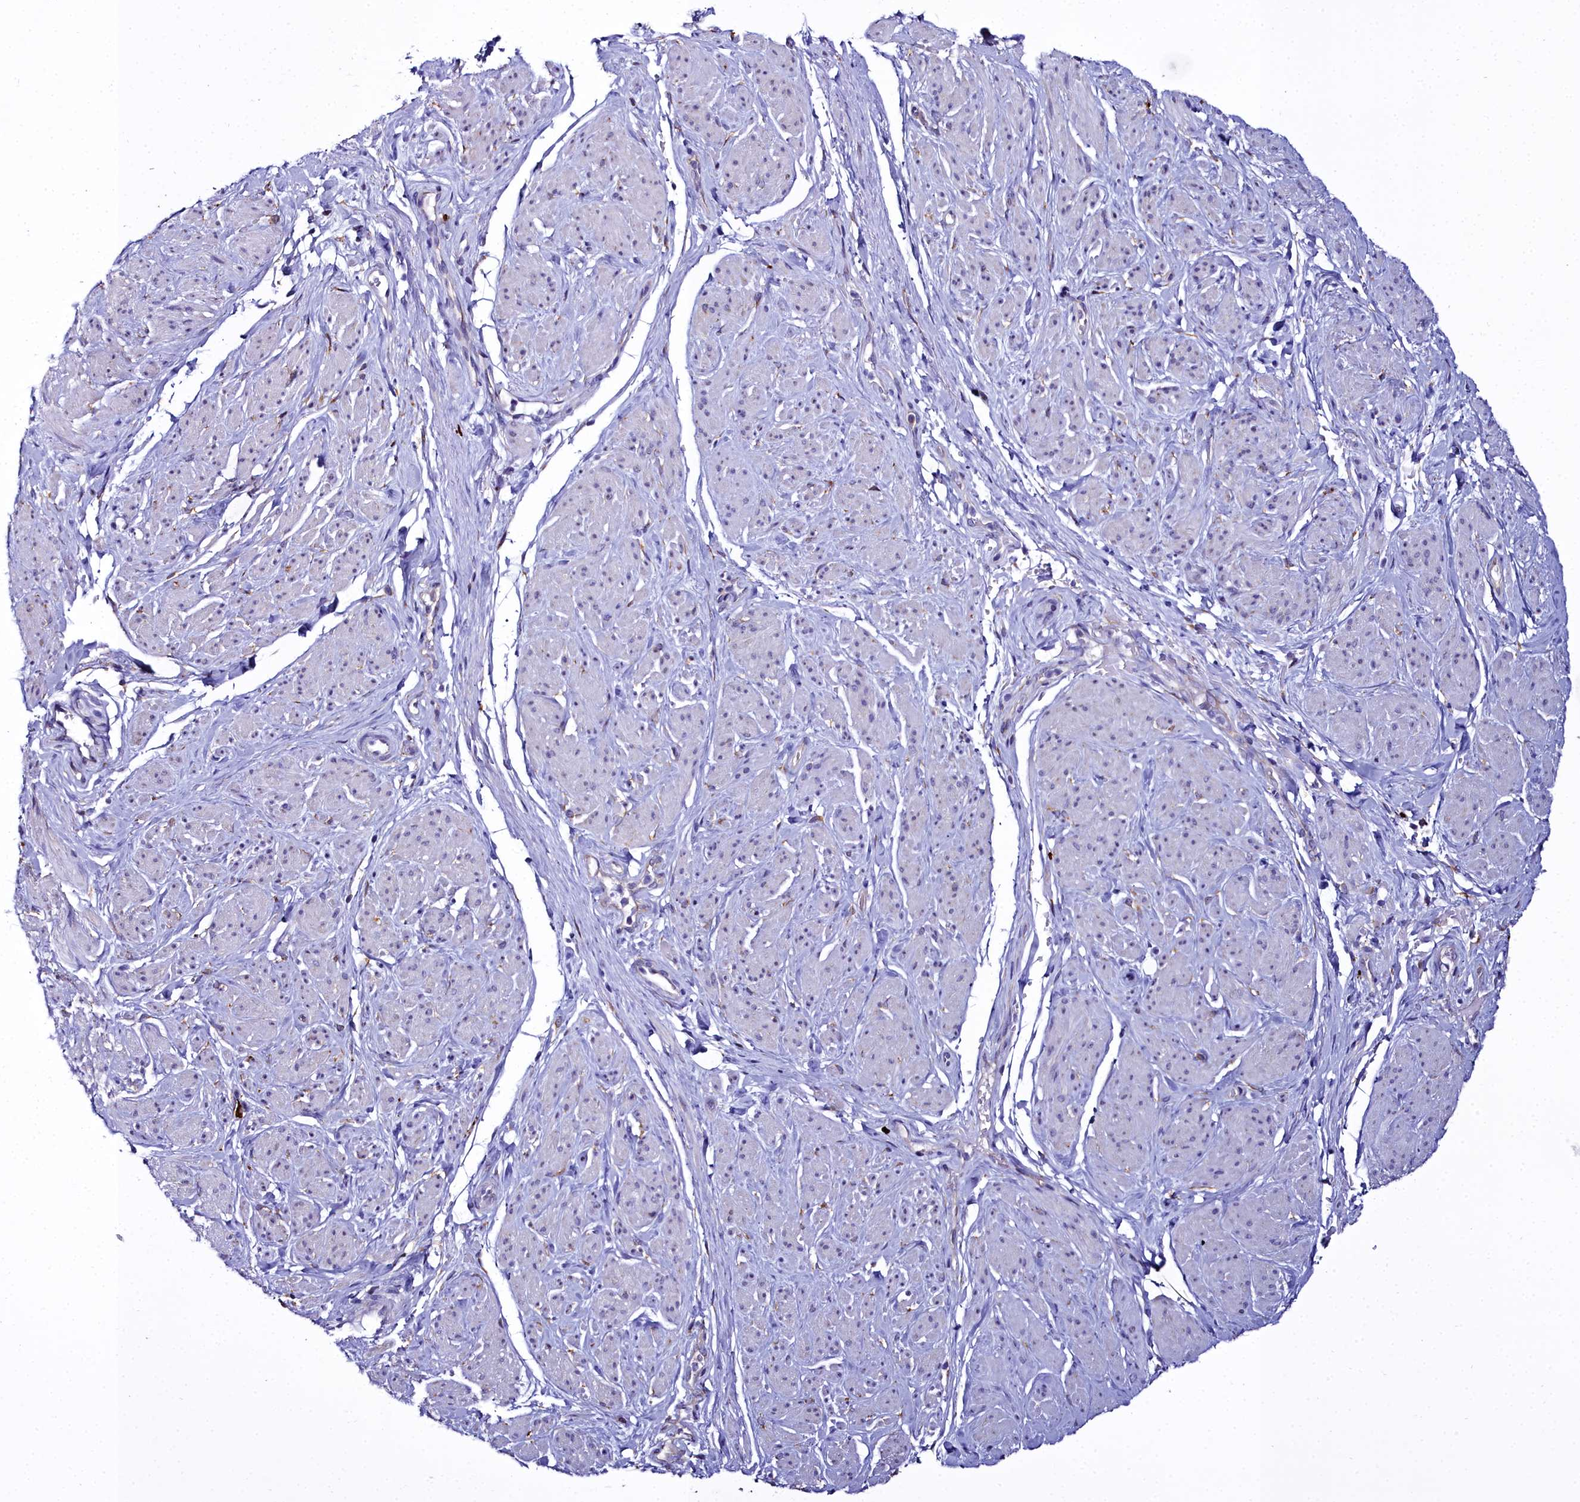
{"staining": {"intensity": "negative", "quantity": "none", "location": "none"}, "tissue": "smooth muscle", "cell_type": "Smooth muscle cells", "image_type": "normal", "snomed": [{"axis": "morphology", "description": "Normal tissue, NOS"}, {"axis": "topography", "description": "Smooth muscle"}, {"axis": "topography", "description": "Peripheral nerve tissue"}], "caption": "A high-resolution micrograph shows immunohistochemistry staining of unremarkable smooth muscle, which displays no significant positivity in smooth muscle cells.", "gene": "TXNDC5", "patient": {"sex": "male", "age": 69}}